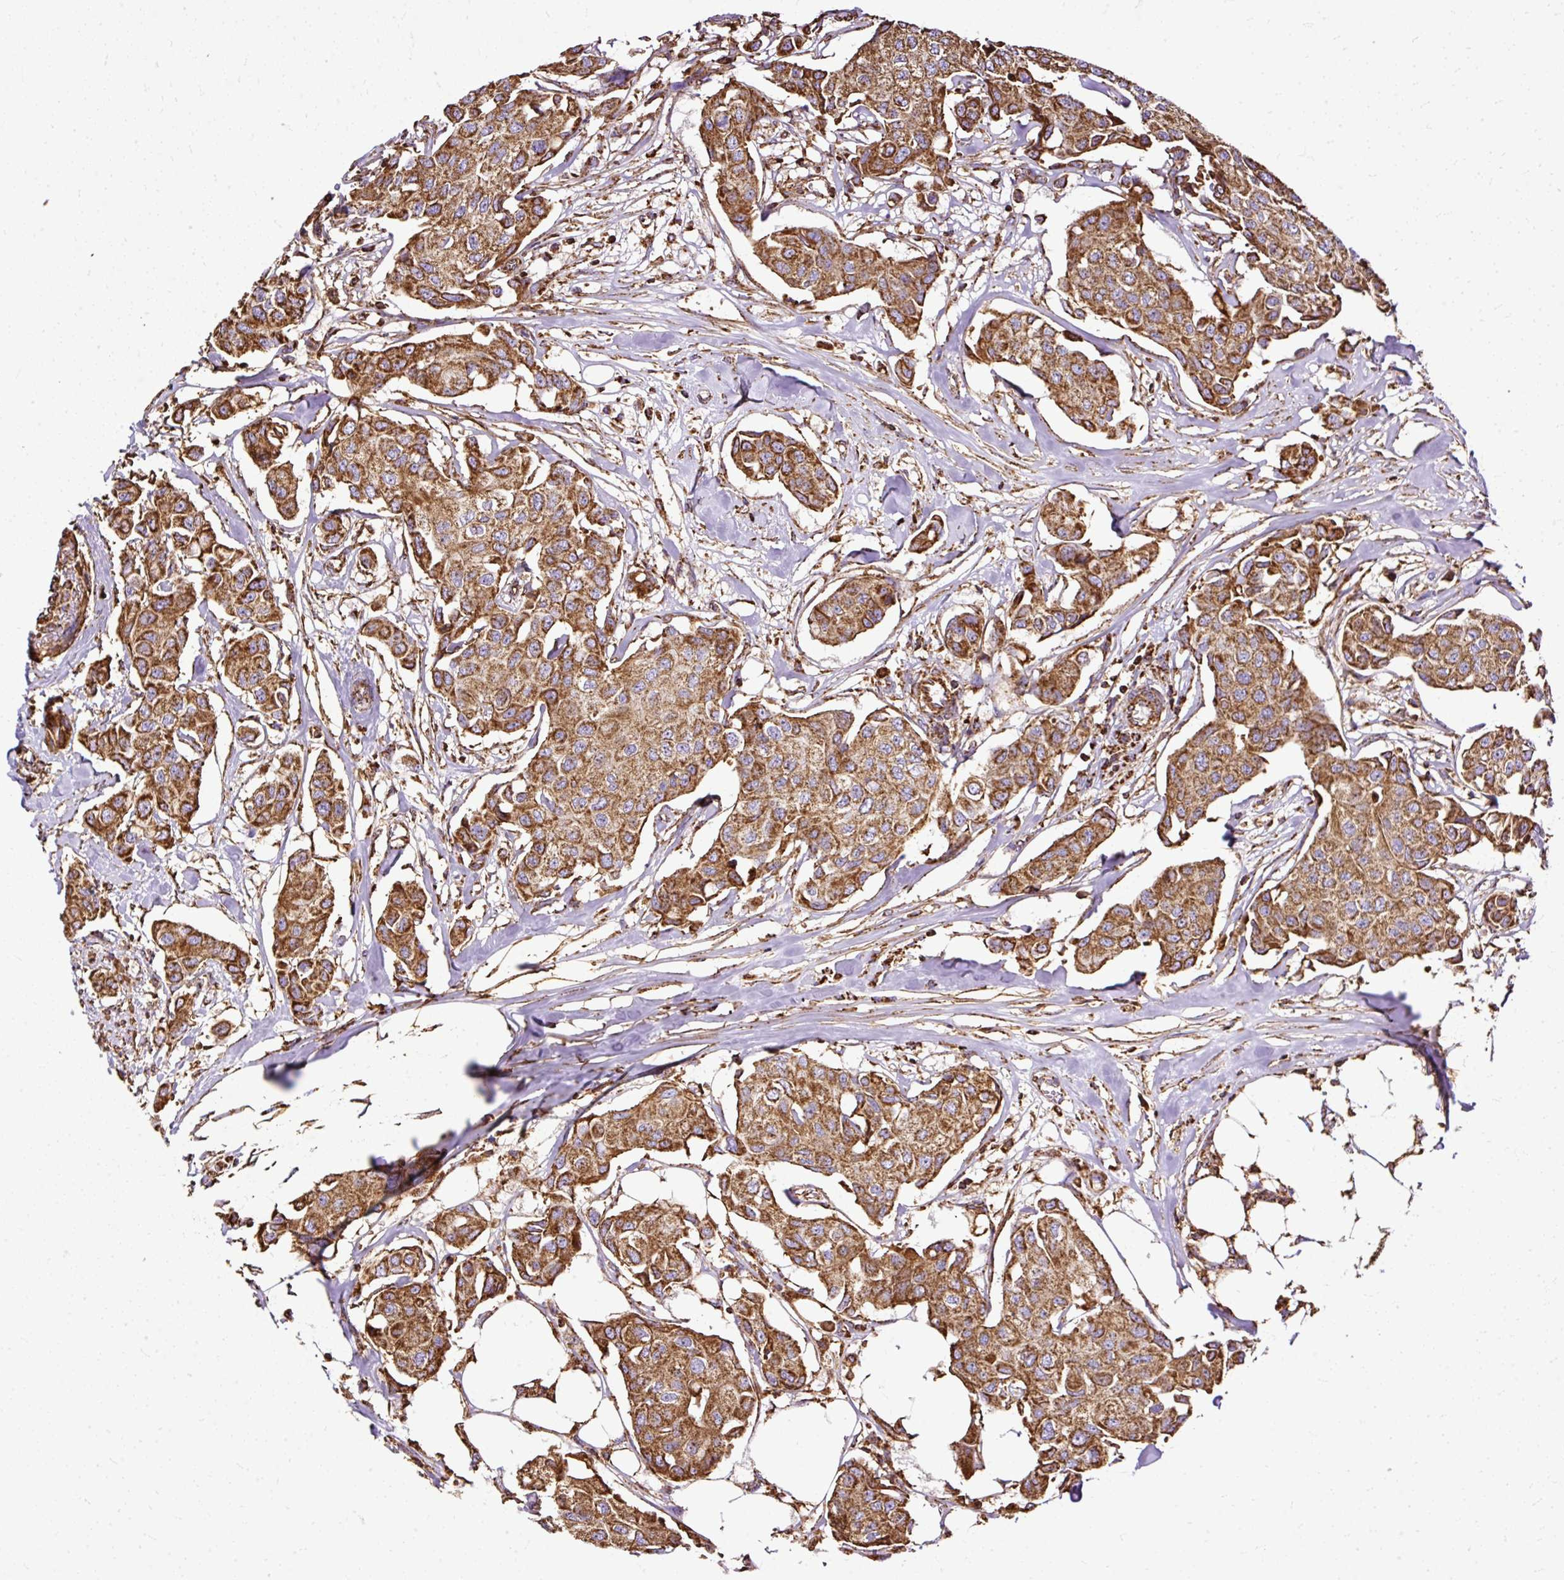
{"staining": {"intensity": "moderate", "quantity": ">75%", "location": "cytoplasmic/membranous"}, "tissue": "breast cancer", "cell_type": "Tumor cells", "image_type": "cancer", "snomed": [{"axis": "morphology", "description": "Duct carcinoma"}, {"axis": "topography", "description": "Breast"}, {"axis": "topography", "description": "Lymph node"}], "caption": "Human infiltrating ductal carcinoma (breast) stained with a brown dye demonstrates moderate cytoplasmic/membranous positive expression in approximately >75% of tumor cells.", "gene": "KLHL11", "patient": {"sex": "female", "age": 80}}